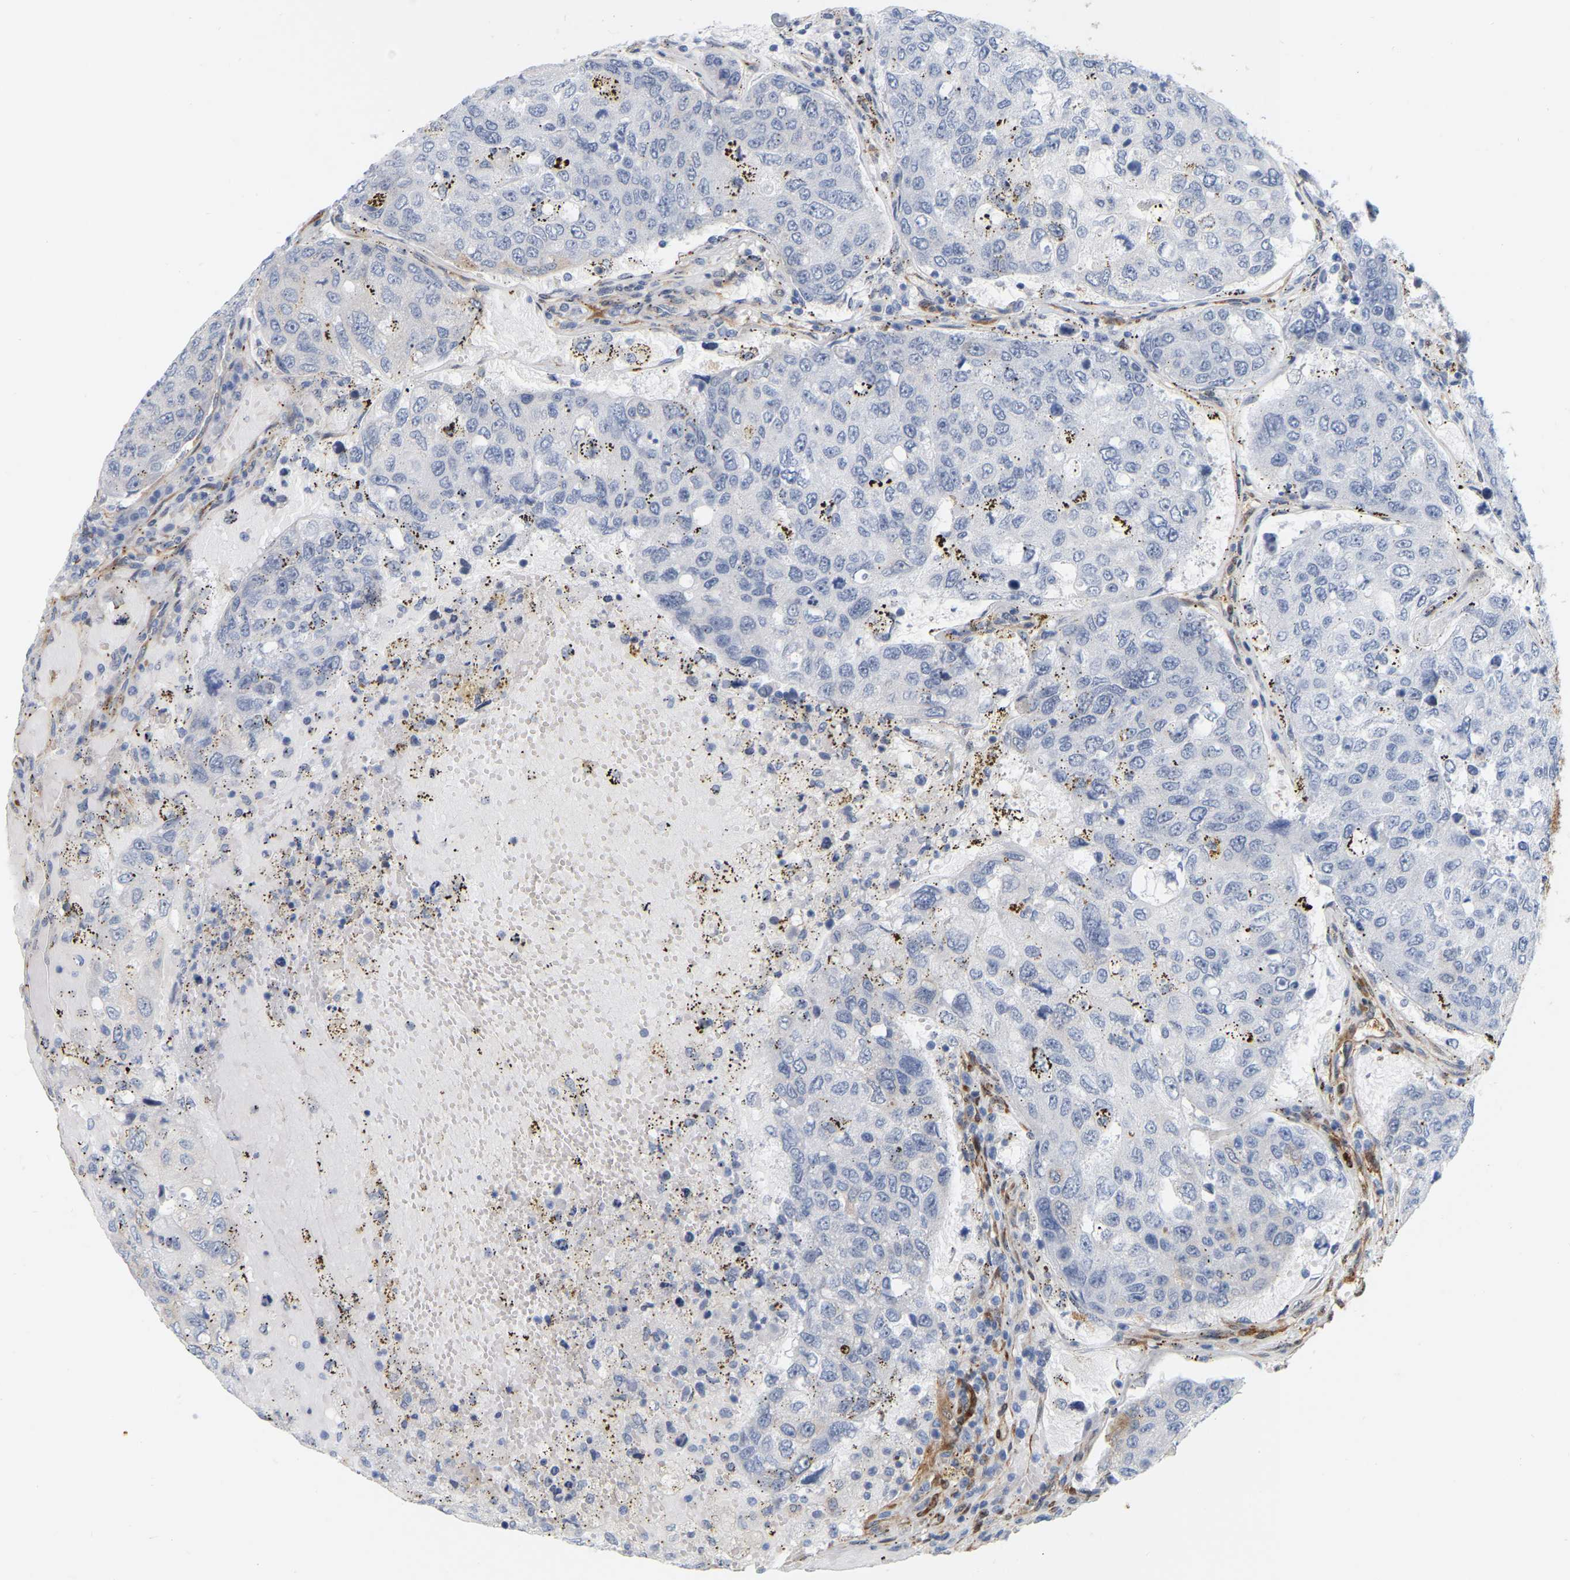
{"staining": {"intensity": "weak", "quantity": "<25%", "location": "cytoplasmic/membranous"}, "tissue": "urothelial cancer", "cell_type": "Tumor cells", "image_type": "cancer", "snomed": [{"axis": "morphology", "description": "Urothelial carcinoma, High grade"}, {"axis": "topography", "description": "Lymph node"}, {"axis": "topography", "description": "Urinary bladder"}], "caption": "Immunohistochemical staining of urothelial cancer demonstrates no significant expression in tumor cells.", "gene": "RAPH1", "patient": {"sex": "male", "age": 51}}